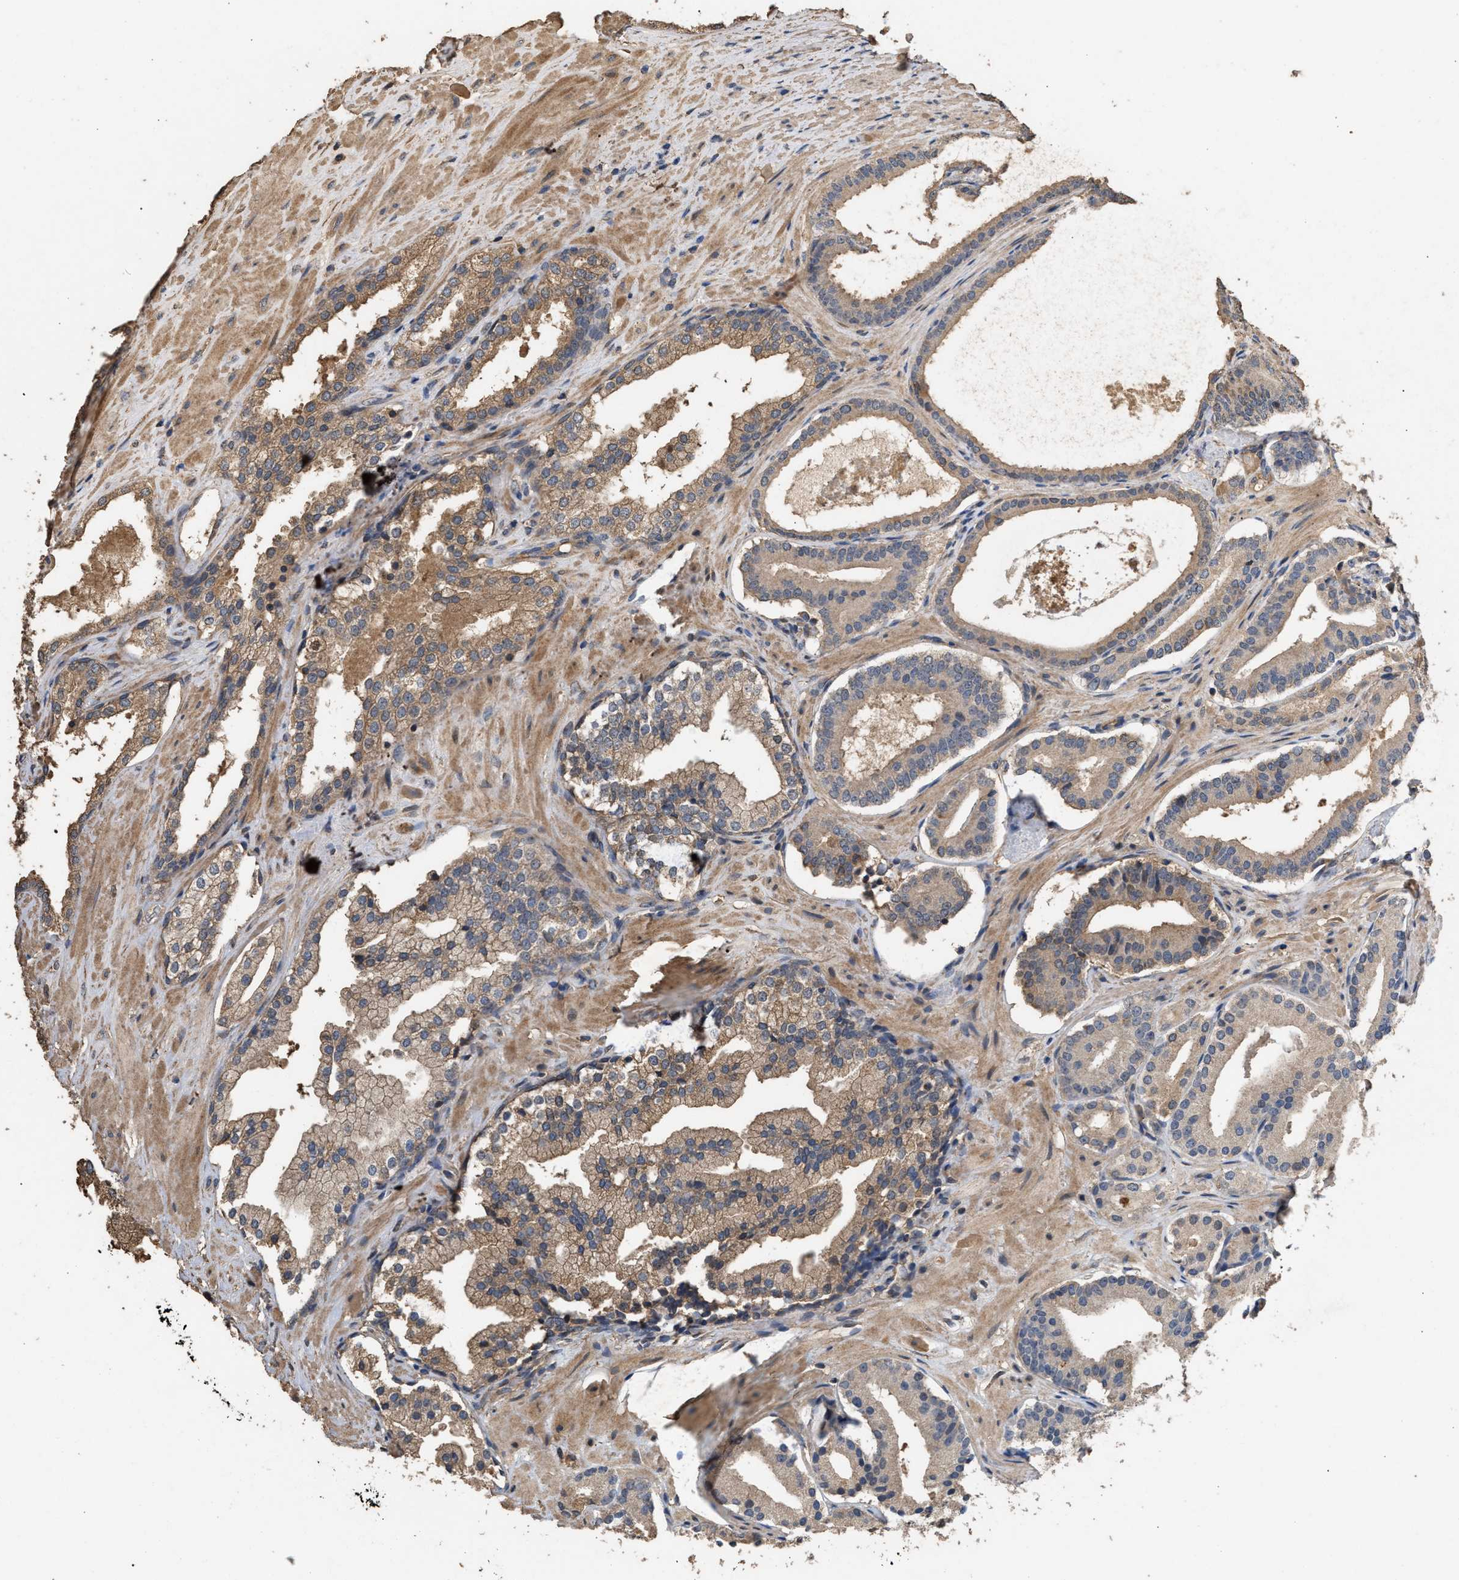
{"staining": {"intensity": "moderate", "quantity": ">75%", "location": "cytoplasmic/membranous"}, "tissue": "prostate cancer", "cell_type": "Tumor cells", "image_type": "cancer", "snomed": [{"axis": "morphology", "description": "Adenocarcinoma, Low grade"}, {"axis": "topography", "description": "Prostate"}], "caption": "Immunohistochemical staining of prostate cancer reveals medium levels of moderate cytoplasmic/membranous staining in about >75% of tumor cells.", "gene": "HTRA3", "patient": {"sex": "male", "age": 51}}